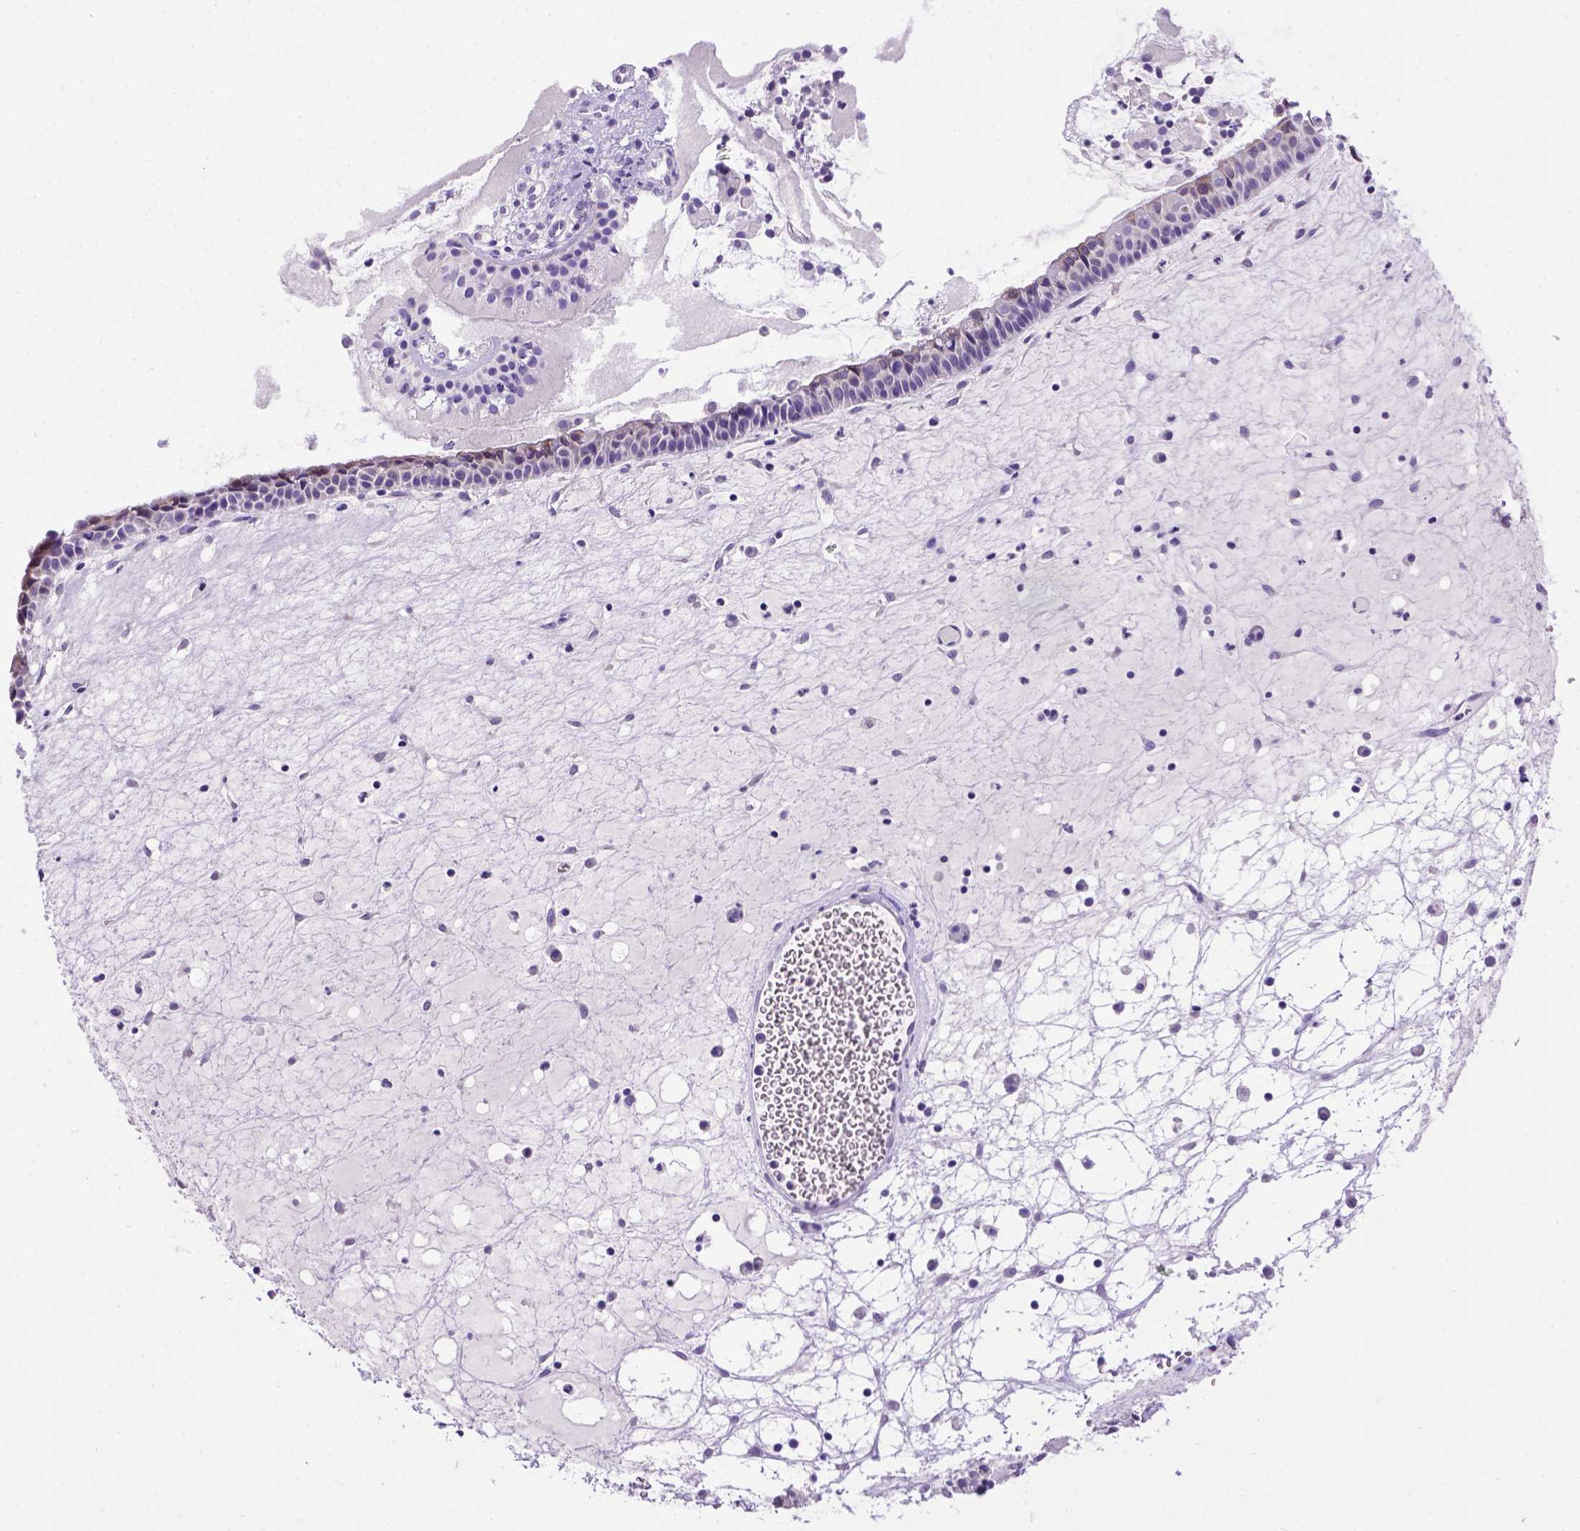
{"staining": {"intensity": "negative", "quantity": "none", "location": "none"}, "tissue": "nasopharynx", "cell_type": "Respiratory epithelial cells", "image_type": "normal", "snomed": [{"axis": "morphology", "description": "Normal tissue, NOS"}, {"axis": "topography", "description": "Nasopharynx"}], "caption": "The IHC image has no significant staining in respiratory epithelial cells of nasopharynx. Nuclei are stained in blue.", "gene": "PTGES", "patient": {"sex": "male", "age": 31}}